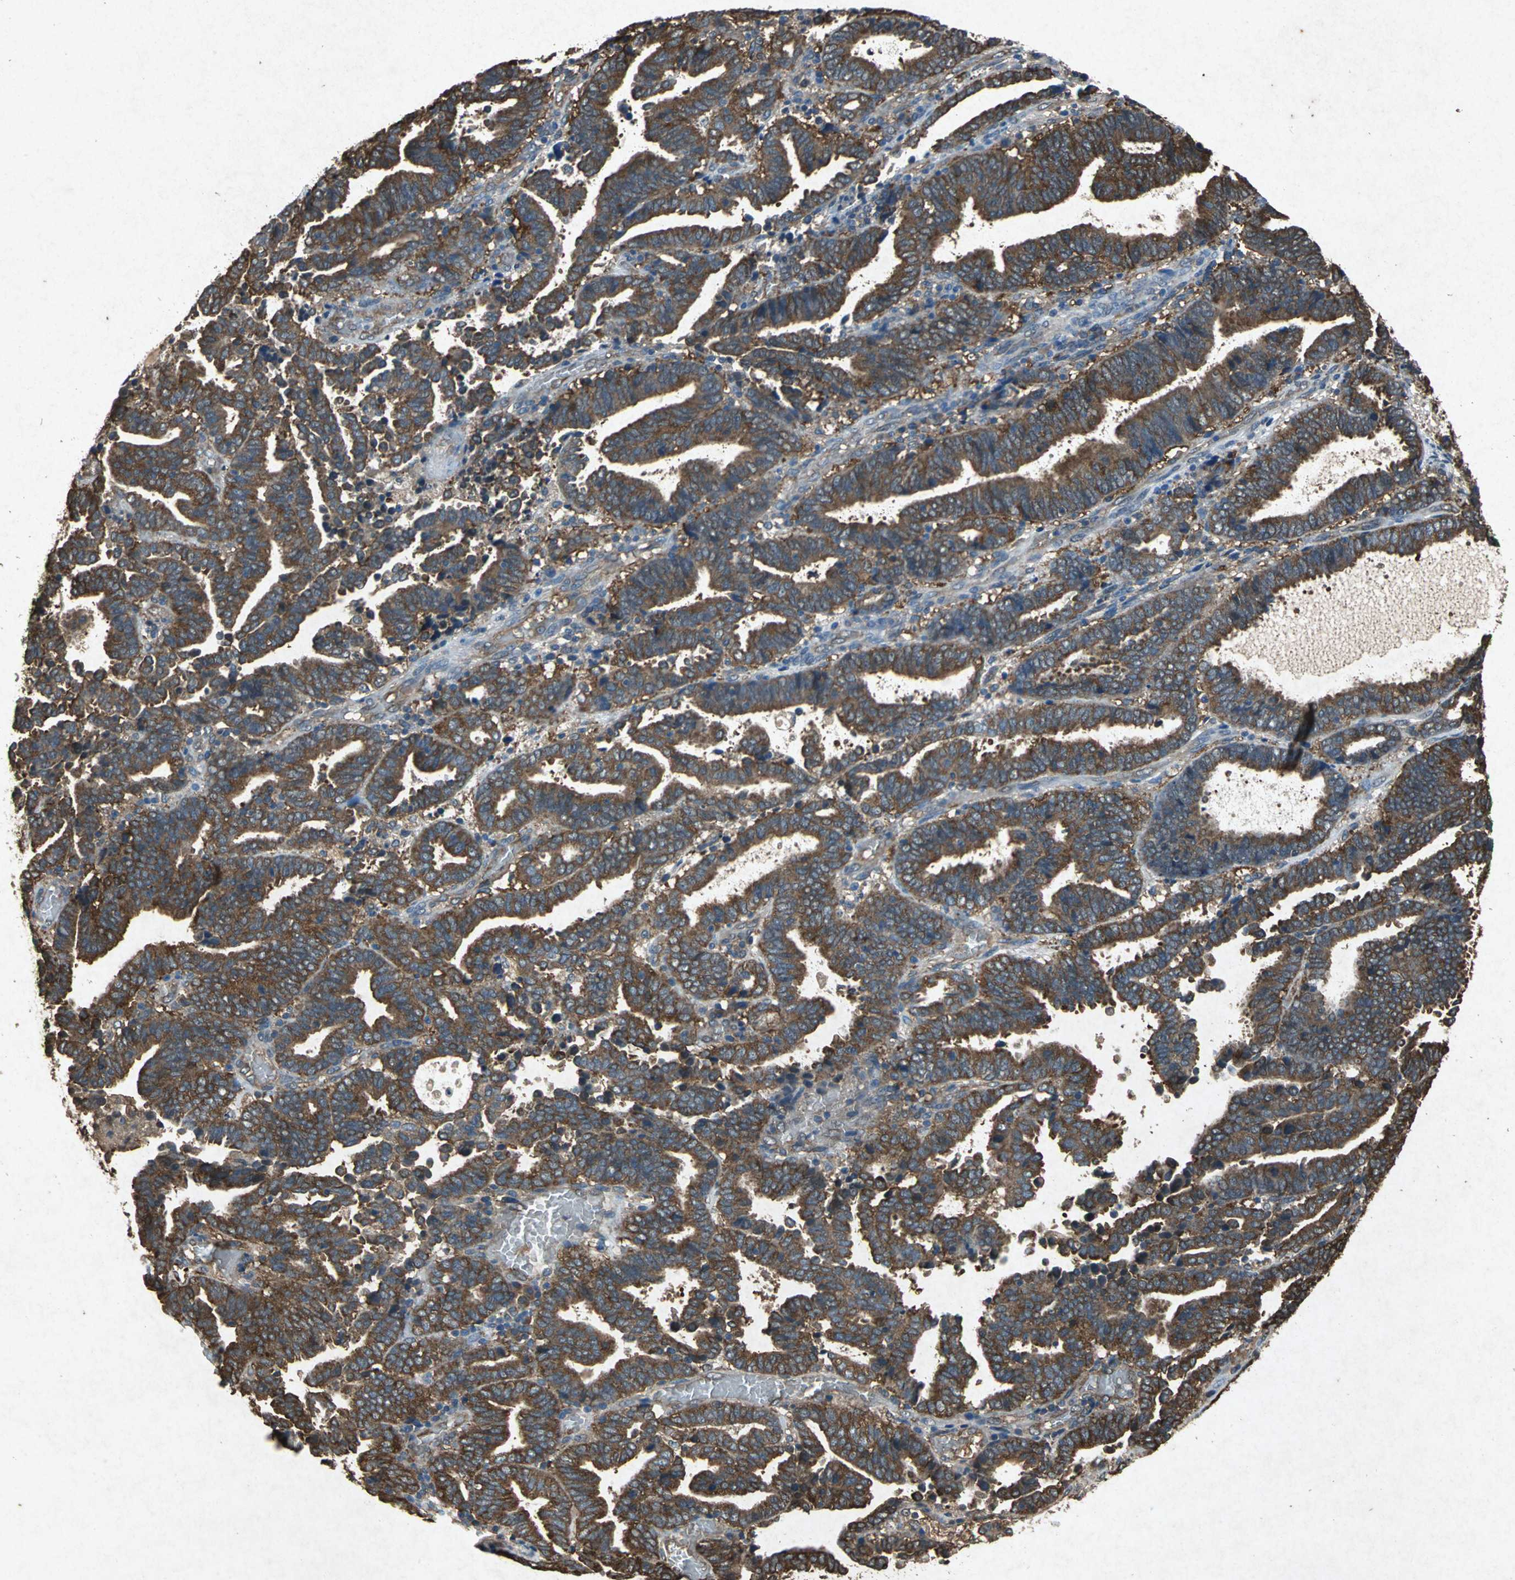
{"staining": {"intensity": "moderate", "quantity": ">75%", "location": "cytoplasmic/membranous"}, "tissue": "endometrial cancer", "cell_type": "Tumor cells", "image_type": "cancer", "snomed": [{"axis": "morphology", "description": "Adenocarcinoma, NOS"}, {"axis": "topography", "description": "Uterus"}], "caption": "Protein expression analysis of endometrial adenocarcinoma shows moderate cytoplasmic/membranous expression in about >75% of tumor cells. (DAB IHC with brightfield microscopy, high magnification).", "gene": "HSP90AB1", "patient": {"sex": "female", "age": 83}}